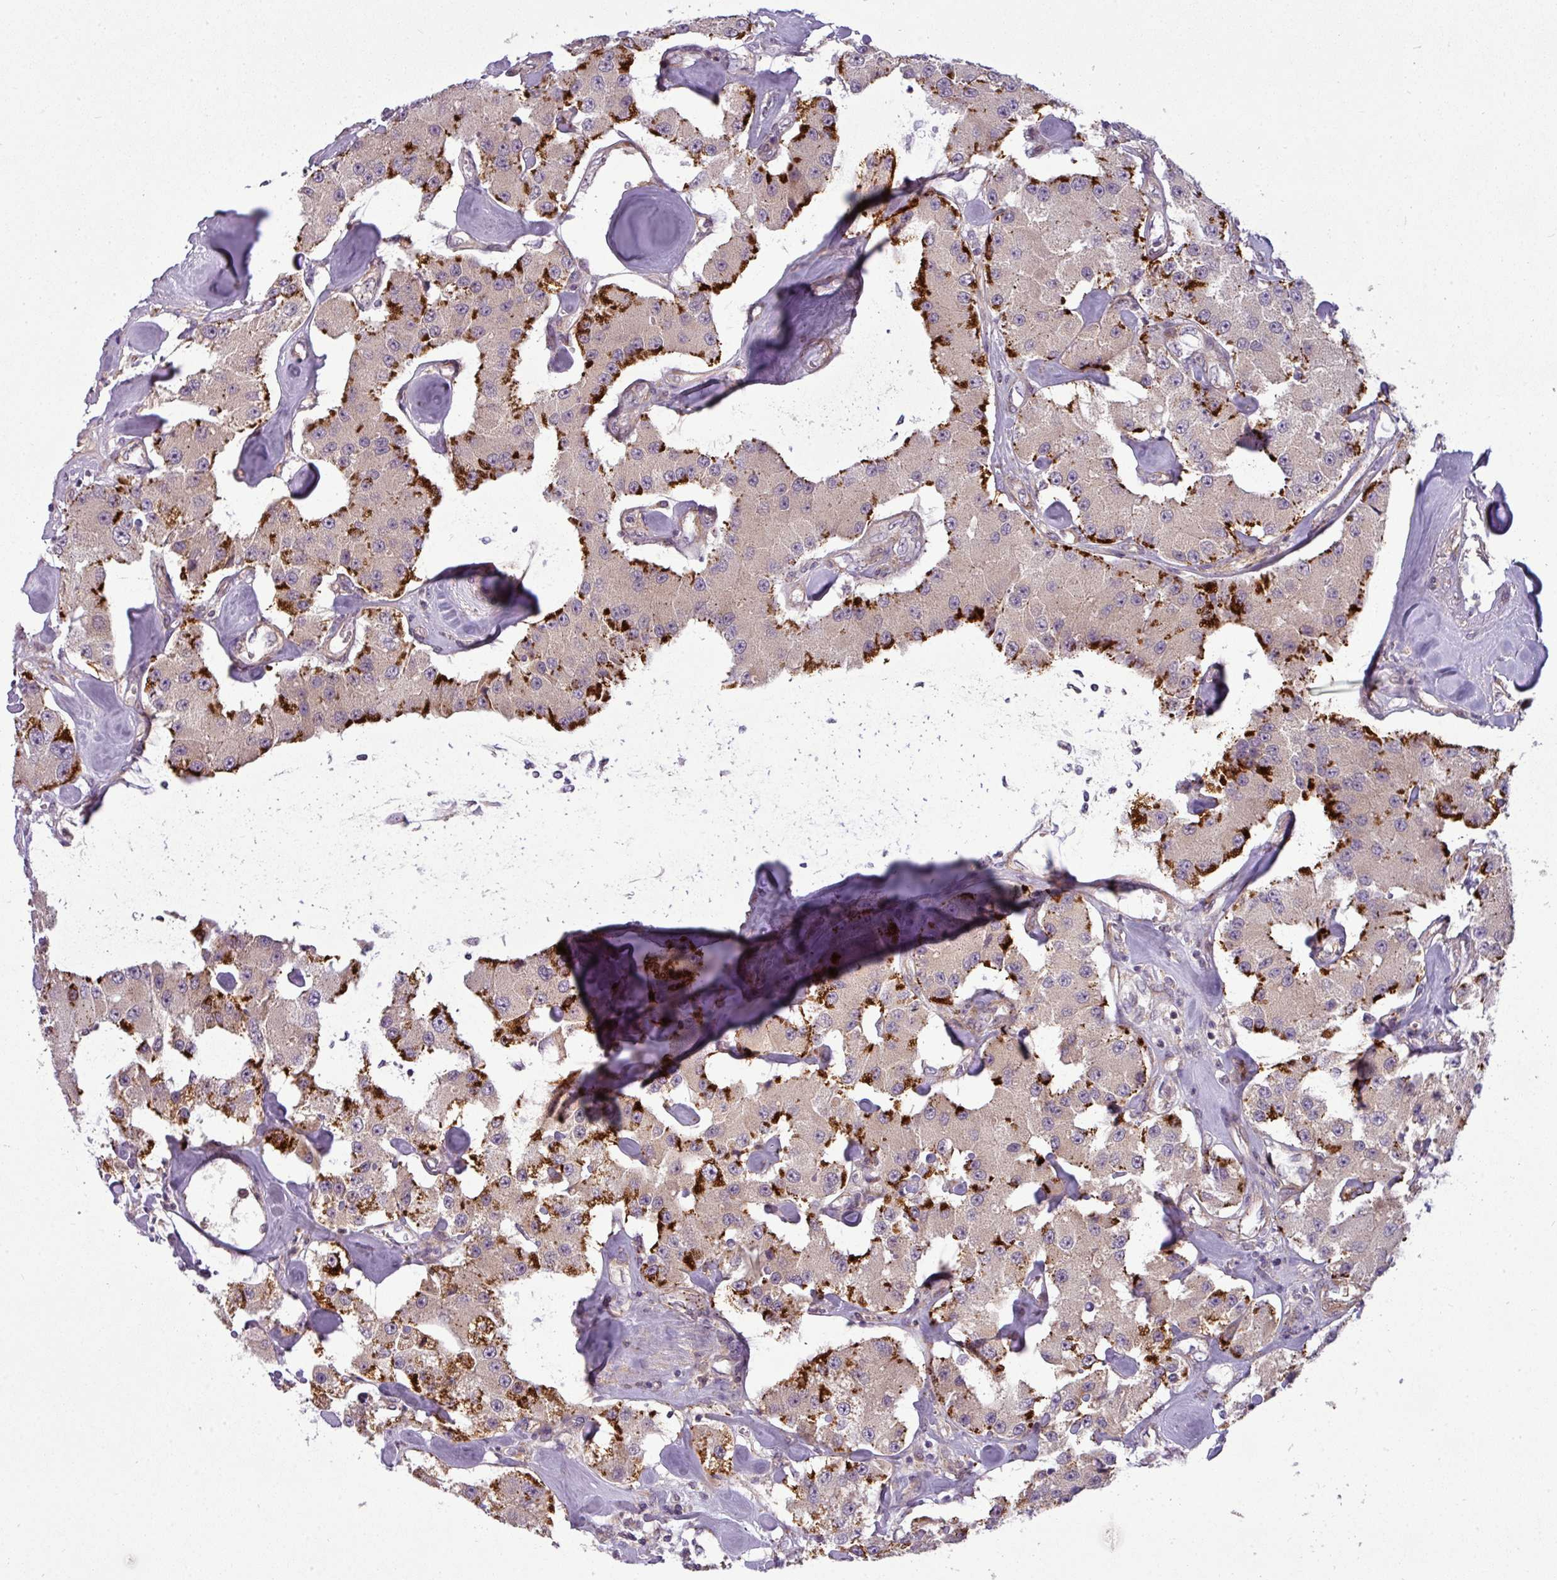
{"staining": {"intensity": "strong", "quantity": "25%-75%", "location": "cytoplasmic/membranous"}, "tissue": "carcinoid", "cell_type": "Tumor cells", "image_type": "cancer", "snomed": [{"axis": "morphology", "description": "Carcinoid, malignant, NOS"}, {"axis": "topography", "description": "Pancreas"}], "caption": "IHC image of carcinoid stained for a protein (brown), which reveals high levels of strong cytoplasmic/membranous positivity in approximately 25%-75% of tumor cells.", "gene": "ZNF35", "patient": {"sex": "male", "age": 41}}